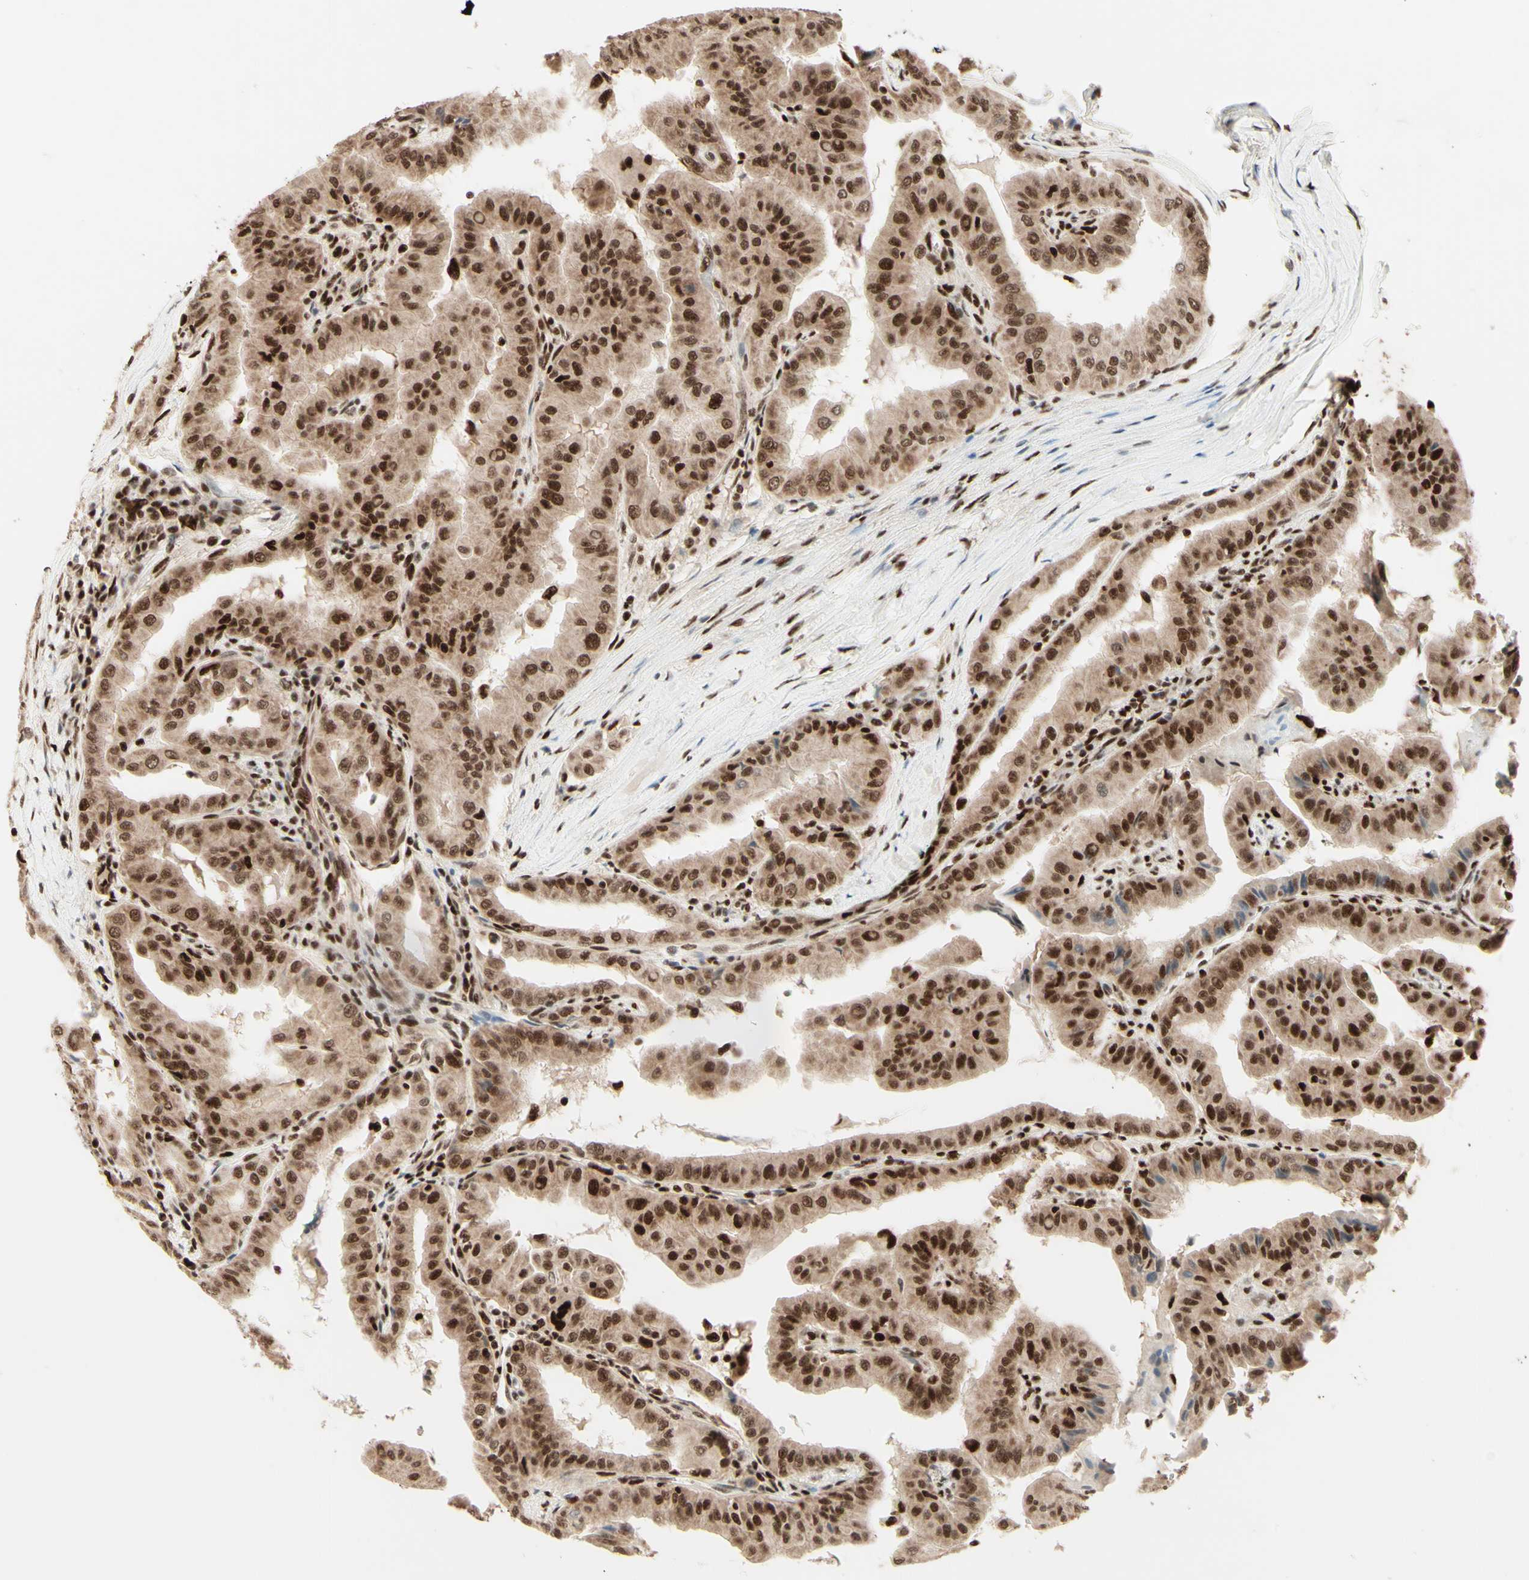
{"staining": {"intensity": "strong", "quantity": ">75%", "location": "nuclear"}, "tissue": "thyroid cancer", "cell_type": "Tumor cells", "image_type": "cancer", "snomed": [{"axis": "morphology", "description": "Papillary adenocarcinoma, NOS"}, {"axis": "topography", "description": "Thyroid gland"}], "caption": "Papillary adenocarcinoma (thyroid) stained with DAB (3,3'-diaminobenzidine) immunohistochemistry shows high levels of strong nuclear staining in approximately >75% of tumor cells.", "gene": "NR3C1", "patient": {"sex": "male", "age": 33}}